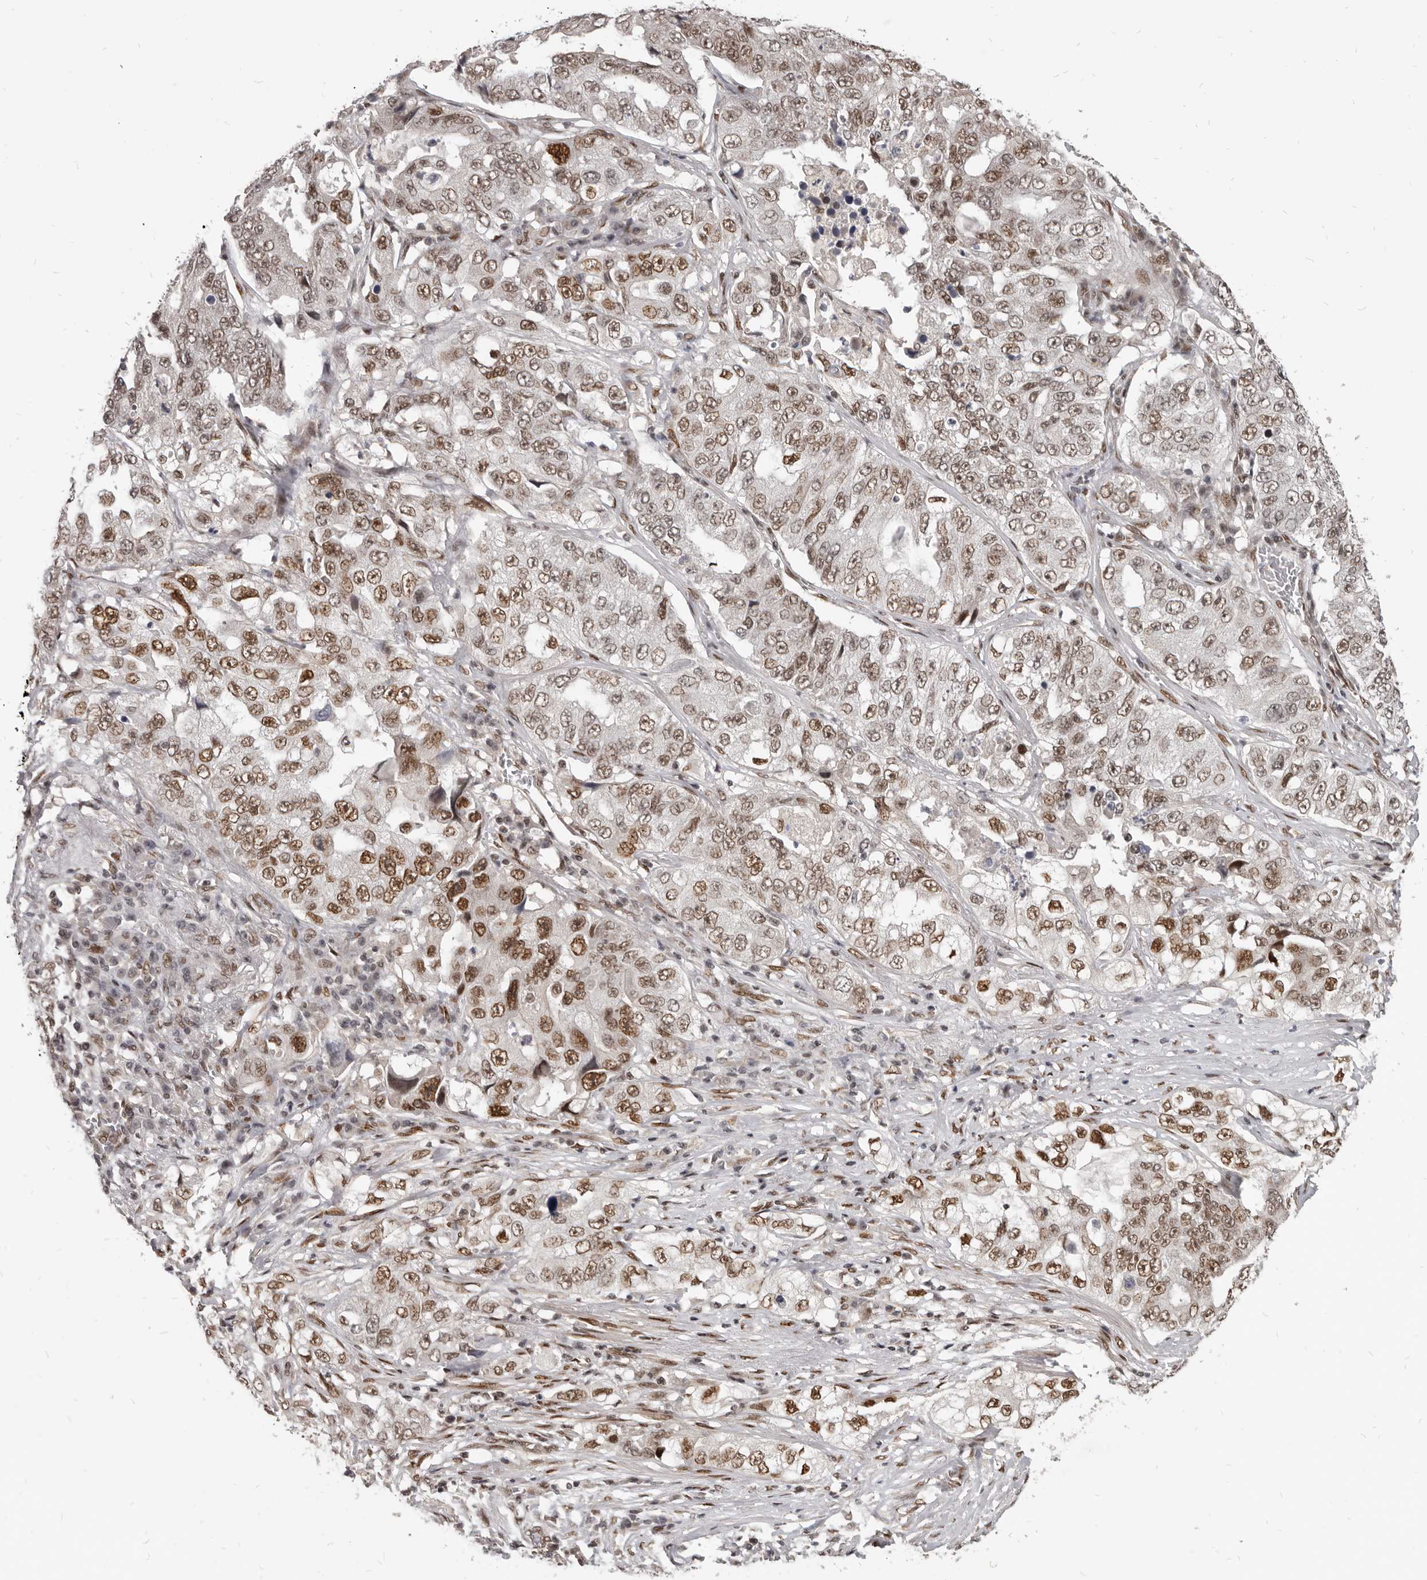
{"staining": {"intensity": "moderate", "quantity": ">75%", "location": "nuclear"}, "tissue": "lung cancer", "cell_type": "Tumor cells", "image_type": "cancer", "snomed": [{"axis": "morphology", "description": "Adenocarcinoma, NOS"}, {"axis": "topography", "description": "Lung"}], "caption": "DAB immunohistochemical staining of lung cancer (adenocarcinoma) reveals moderate nuclear protein positivity in about >75% of tumor cells.", "gene": "ATF5", "patient": {"sex": "female", "age": 51}}